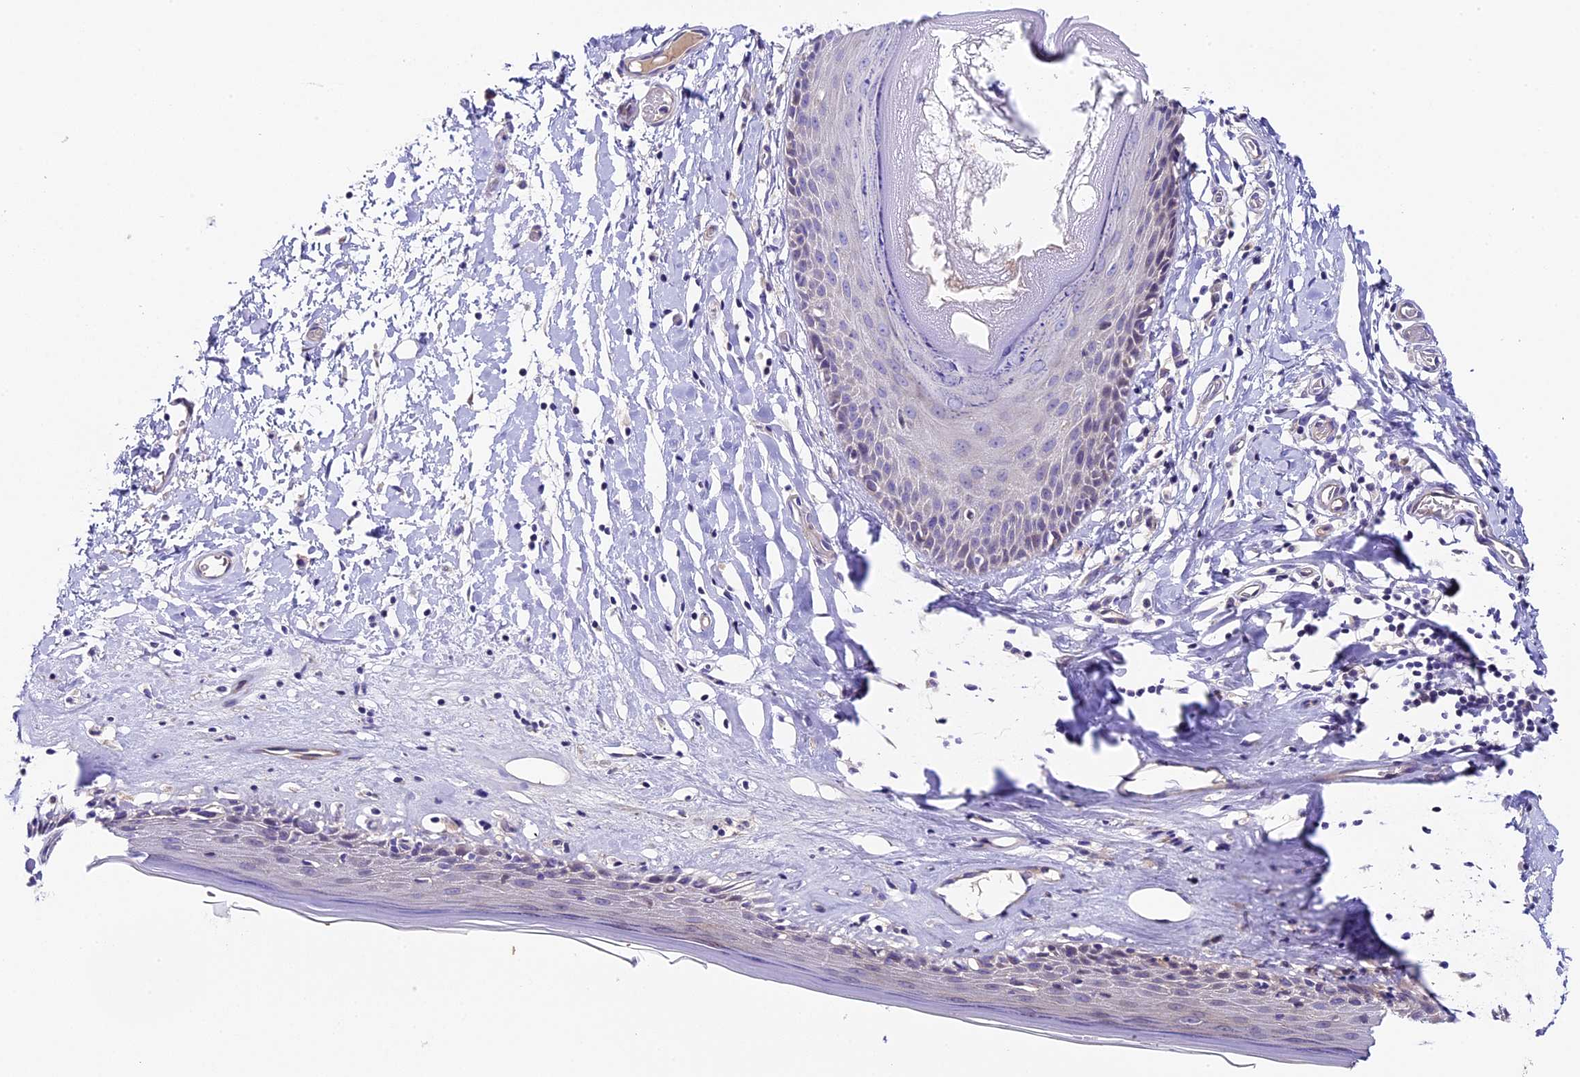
{"staining": {"intensity": "weak", "quantity": "<25%", "location": "cytoplasmic/membranous"}, "tissue": "skin", "cell_type": "Epidermal cells", "image_type": "normal", "snomed": [{"axis": "morphology", "description": "Normal tissue, NOS"}, {"axis": "topography", "description": "Adipose tissue"}, {"axis": "topography", "description": "Vascular tissue"}, {"axis": "topography", "description": "Vulva"}, {"axis": "topography", "description": "Peripheral nerve tissue"}], "caption": "DAB (3,3'-diaminobenzidine) immunohistochemical staining of unremarkable human skin reveals no significant staining in epidermal cells. The staining is performed using DAB (3,3'-diaminobenzidine) brown chromogen with nuclei counter-stained in using hematoxylin.", "gene": "PIGU", "patient": {"sex": "female", "age": 86}}